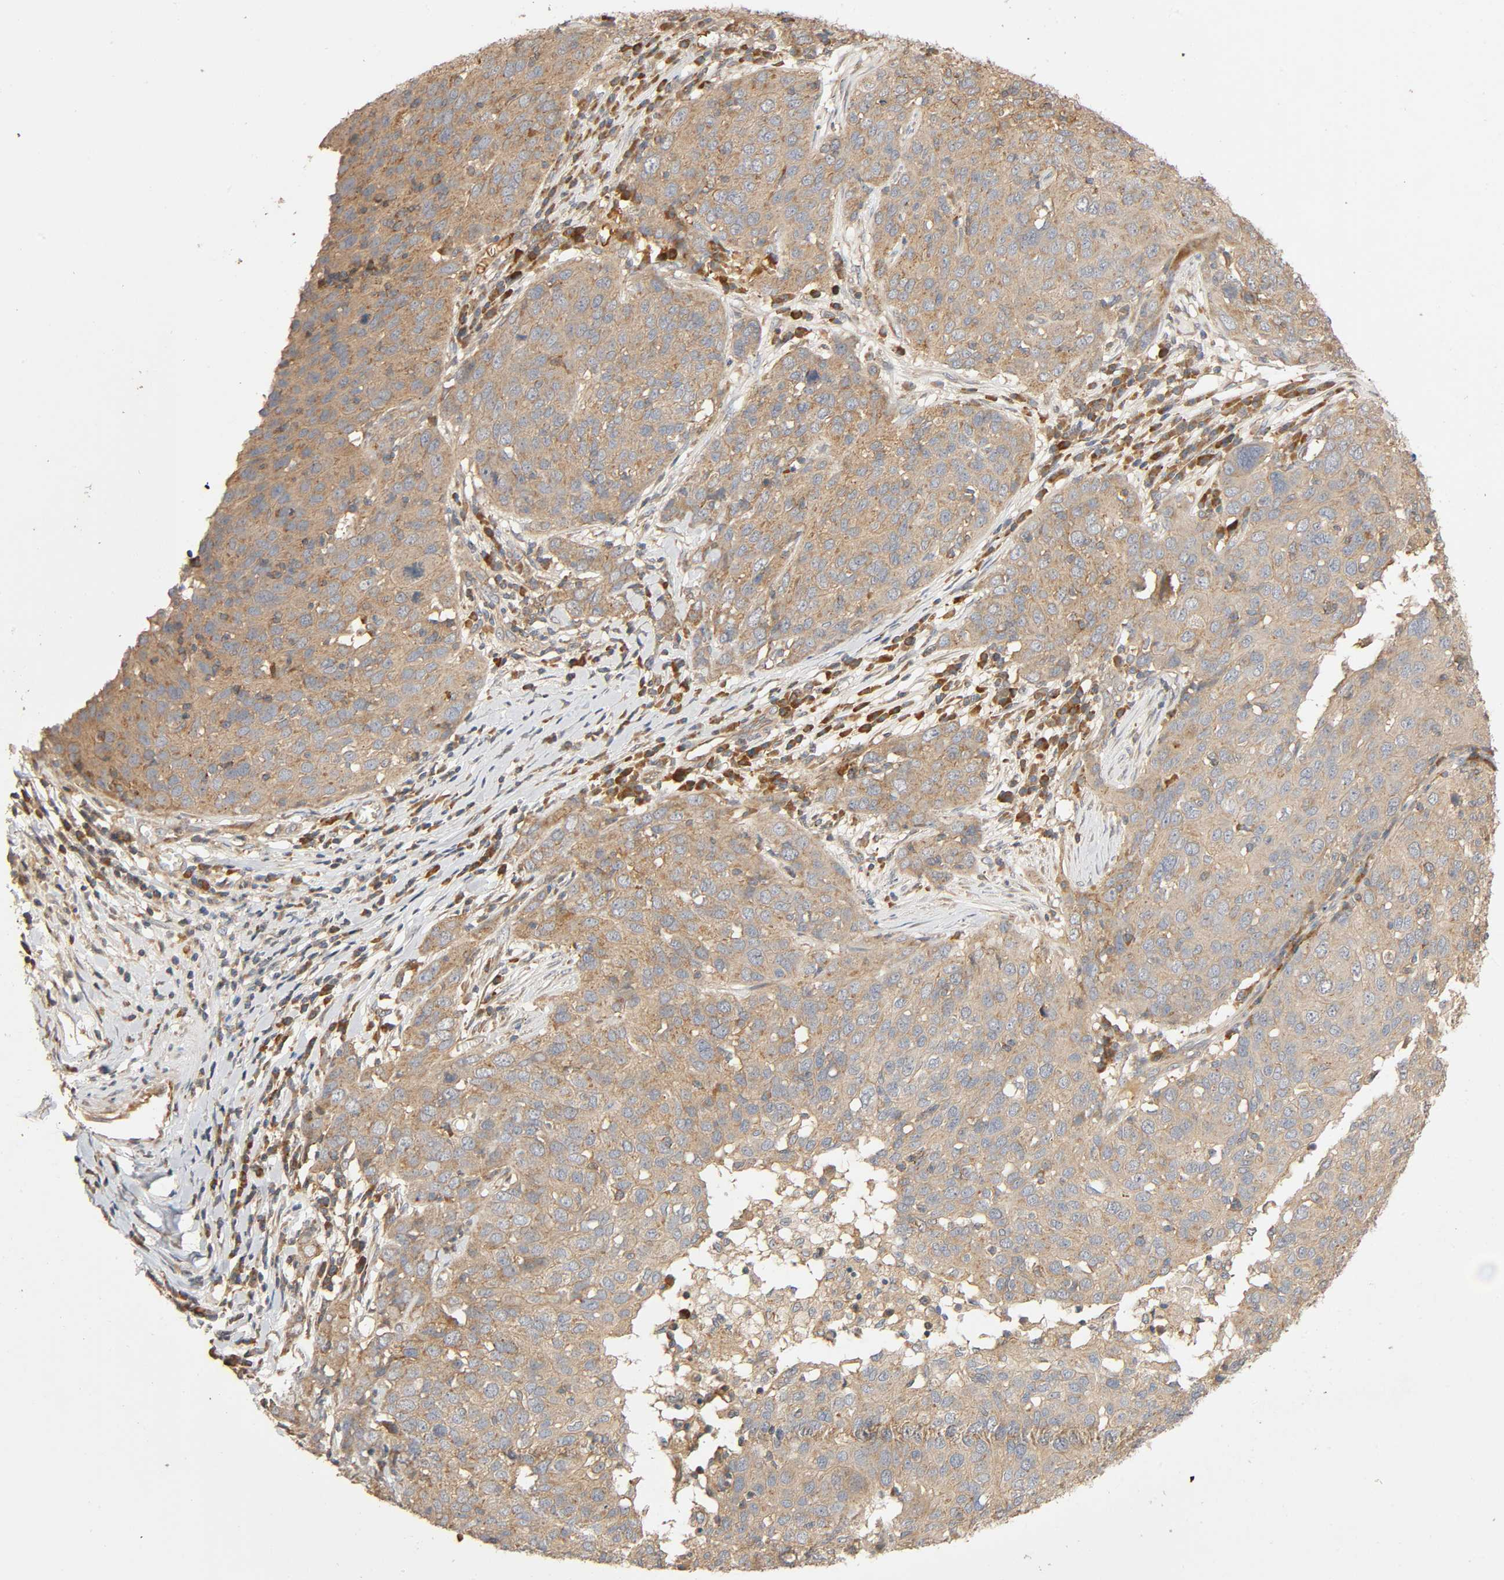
{"staining": {"intensity": "weak", "quantity": ">75%", "location": "cytoplasmic/membranous"}, "tissue": "ovarian cancer", "cell_type": "Tumor cells", "image_type": "cancer", "snomed": [{"axis": "morphology", "description": "Carcinoma, endometroid"}, {"axis": "topography", "description": "Ovary"}], "caption": "Tumor cells display low levels of weak cytoplasmic/membranous expression in approximately >75% of cells in human ovarian cancer.", "gene": "SGSM1", "patient": {"sex": "female", "age": 50}}